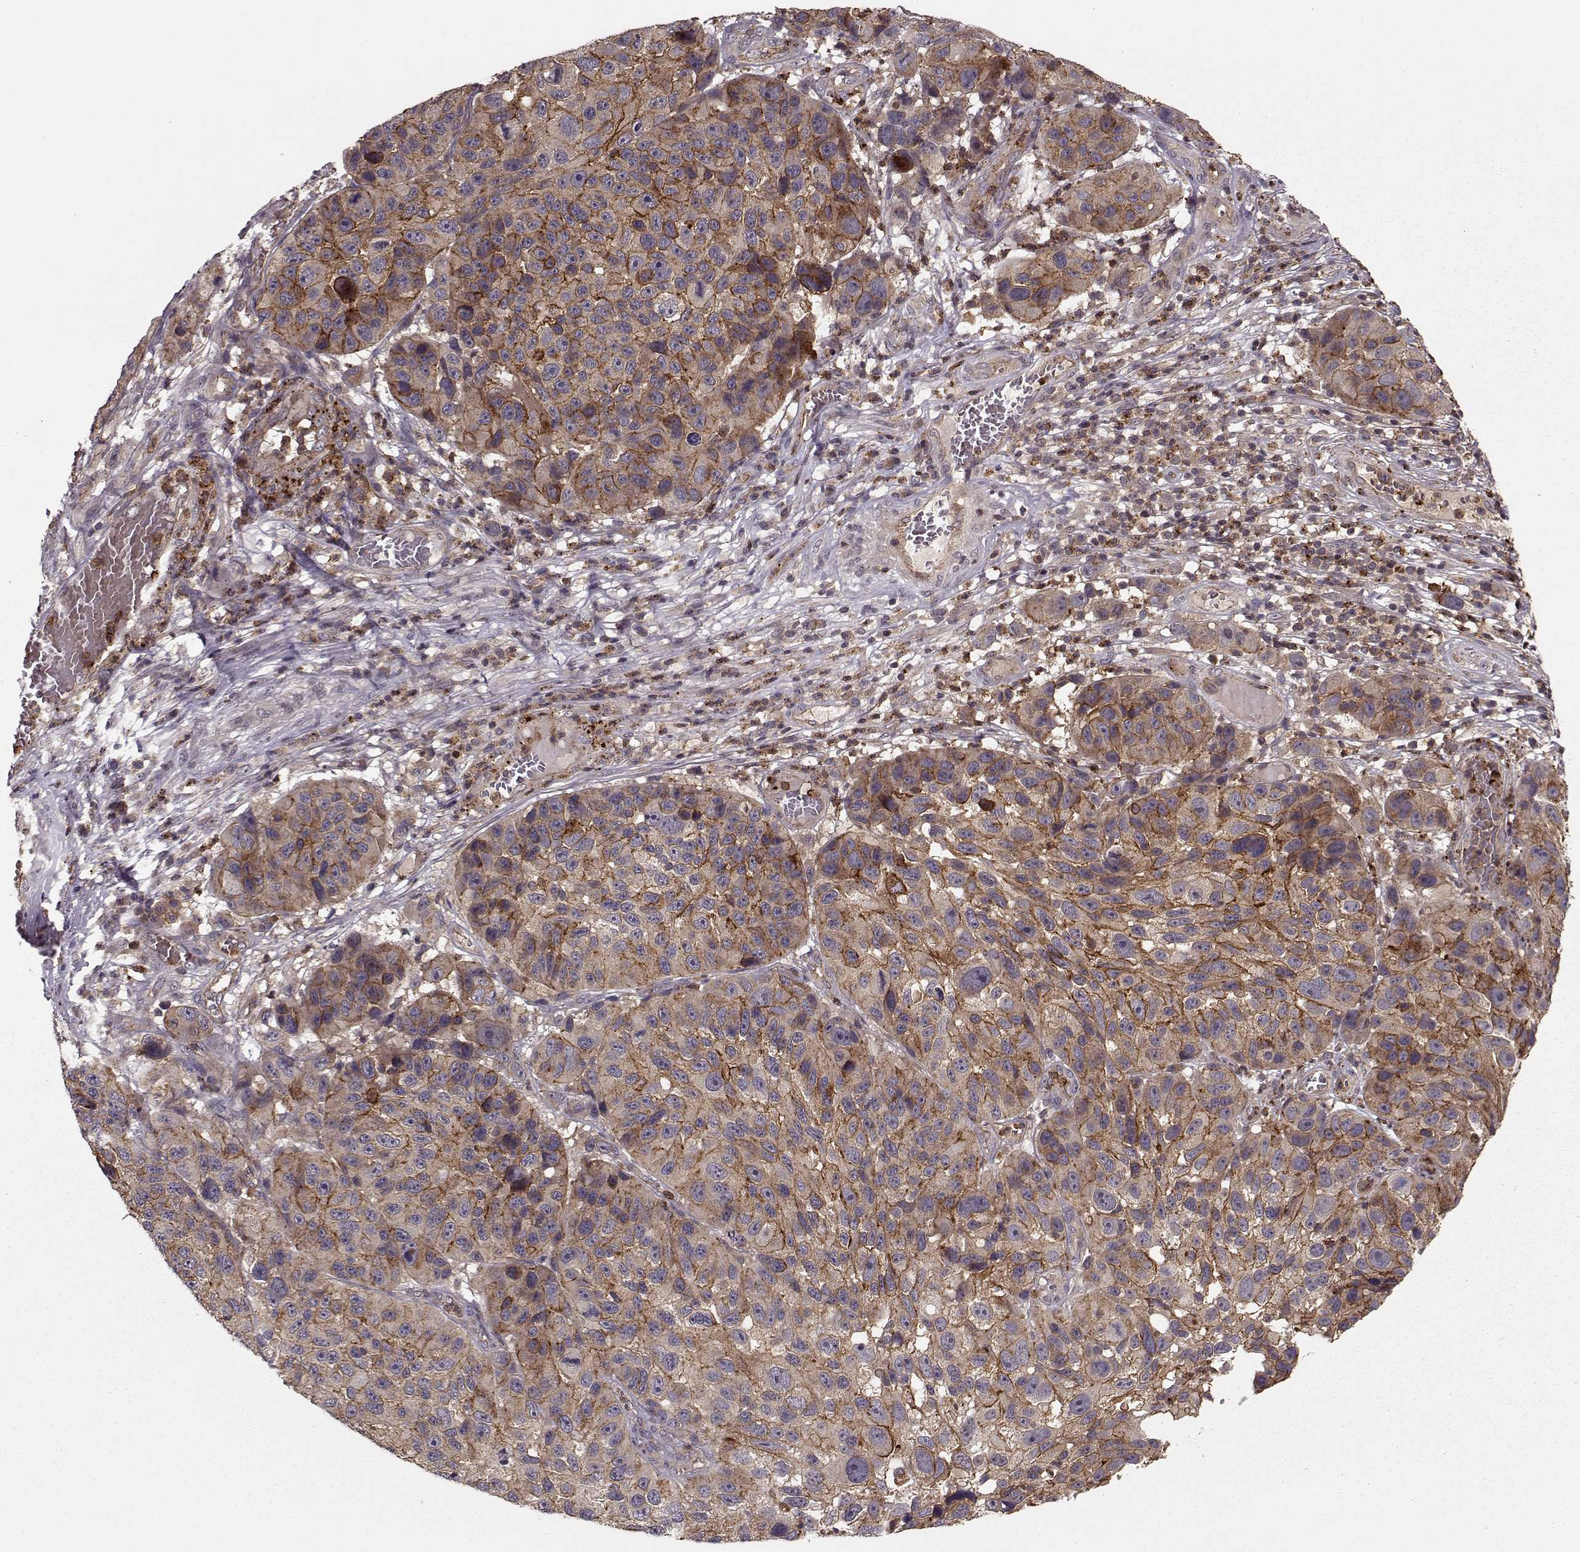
{"staining": {"intensity": "moderate", "quantity": ">75%", "location": "cytoplasmic/membranous"}, "tissue": "melanoma", "cell_type": "Tumor cells", "image_type": "cancer", "snomed": [{"axis": "morphology", "description": "Malignant melanoma, NOS"}, {"axis": "topography", "description": "Skin"}], "caption": "A brown stain shows moderate cytoplasmic/membranous expression of a protein in melanoma tumor cells.", "gene": "IFRD2", "patient": {"sex": "male", "age": 53}}